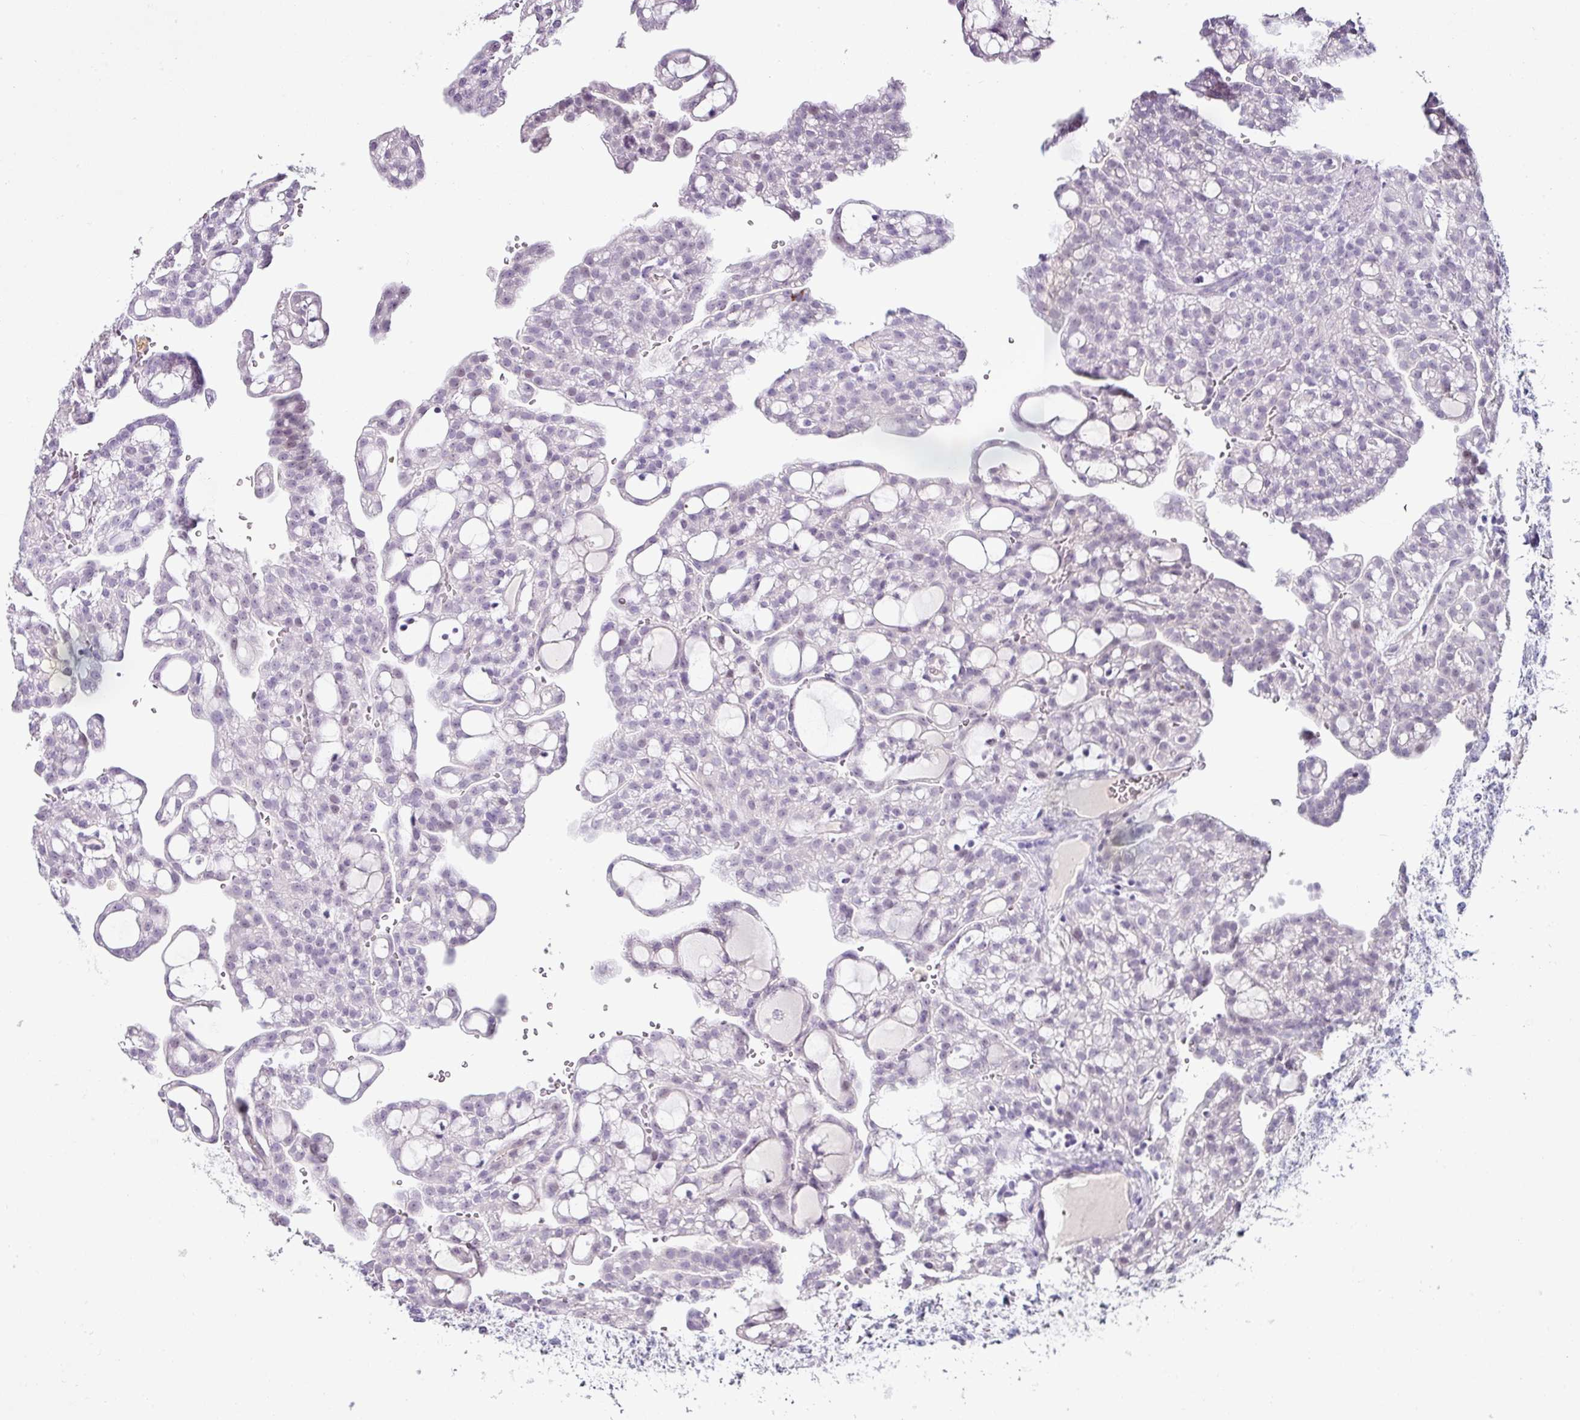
{"staining": {"intensity": "negative", "quantity": "none", "location": "none"}, "tissue": "renal cancer", "cell_type": "Tumor cells", "image_type": "cancer", "snomed": [{"axis": "morphology", "description": "Adenocarcinoma, NOS"}, {"axis": "topography", "description": "Kidney"}], "caption": "Protein analysis of renal cancer demonstrates no significant positivity in tumor cells.", "gene": "TRA2A", "patient": {"sex": "male", "age": 63}}